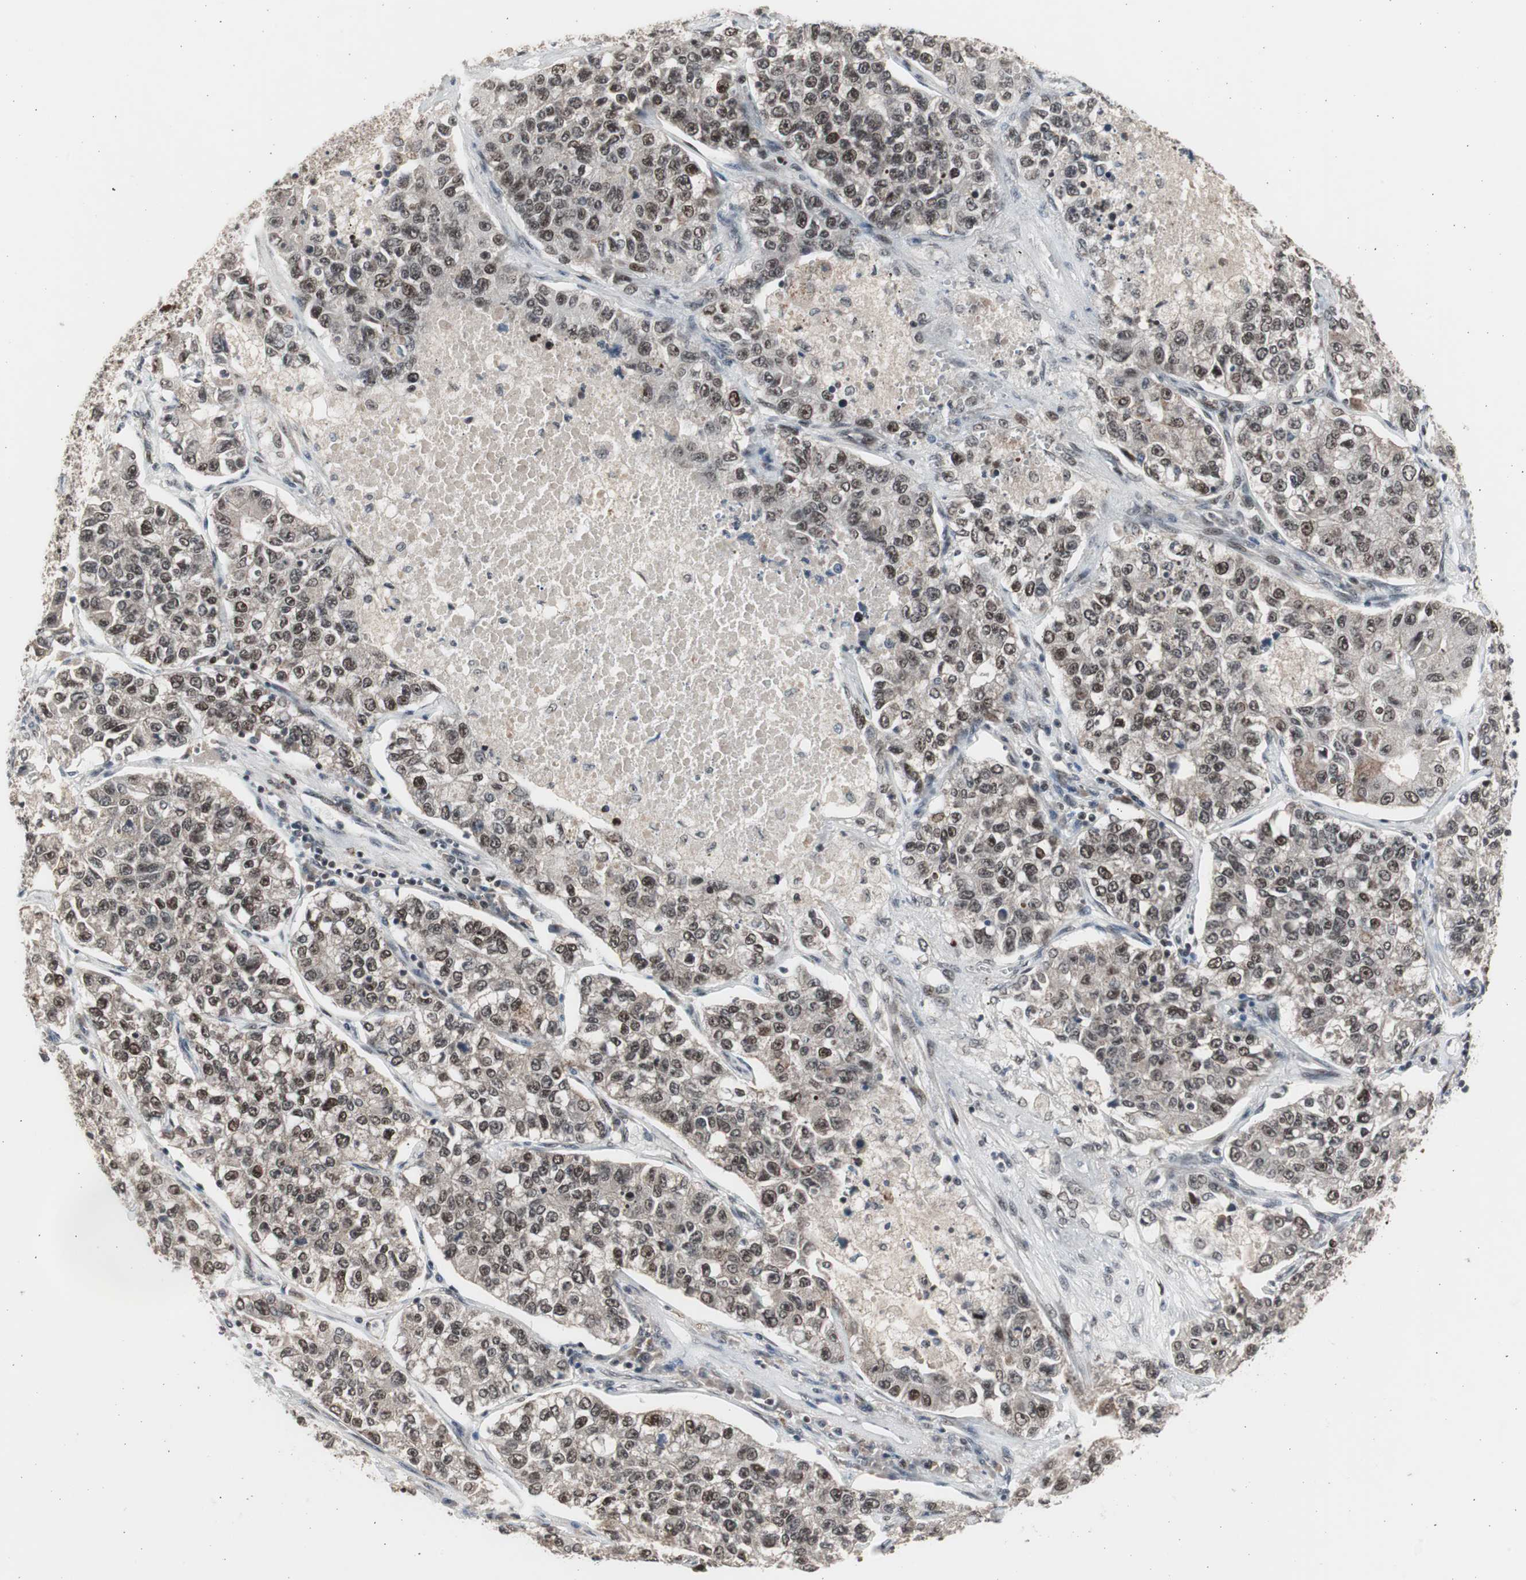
{"staining": {"intensity": "moderate", "quantity": ">75%", "location": "nuclear"}, "tissue": "lung cancer", "cell_type": "Tumor cells", "image_type": "cancer", "snomed": [{"axis": "morphology", "description": "Adenocarcinoma, NOS"}, {"axis": "topography", "description": "Lung"}], "caption": "Tumor cells exhibit medium levels of moderate nuclear positivity in approximately >75% of cells in human lung cancer.", "gene": "RPA1", "patient": {"sex": "male", "age": 49}}